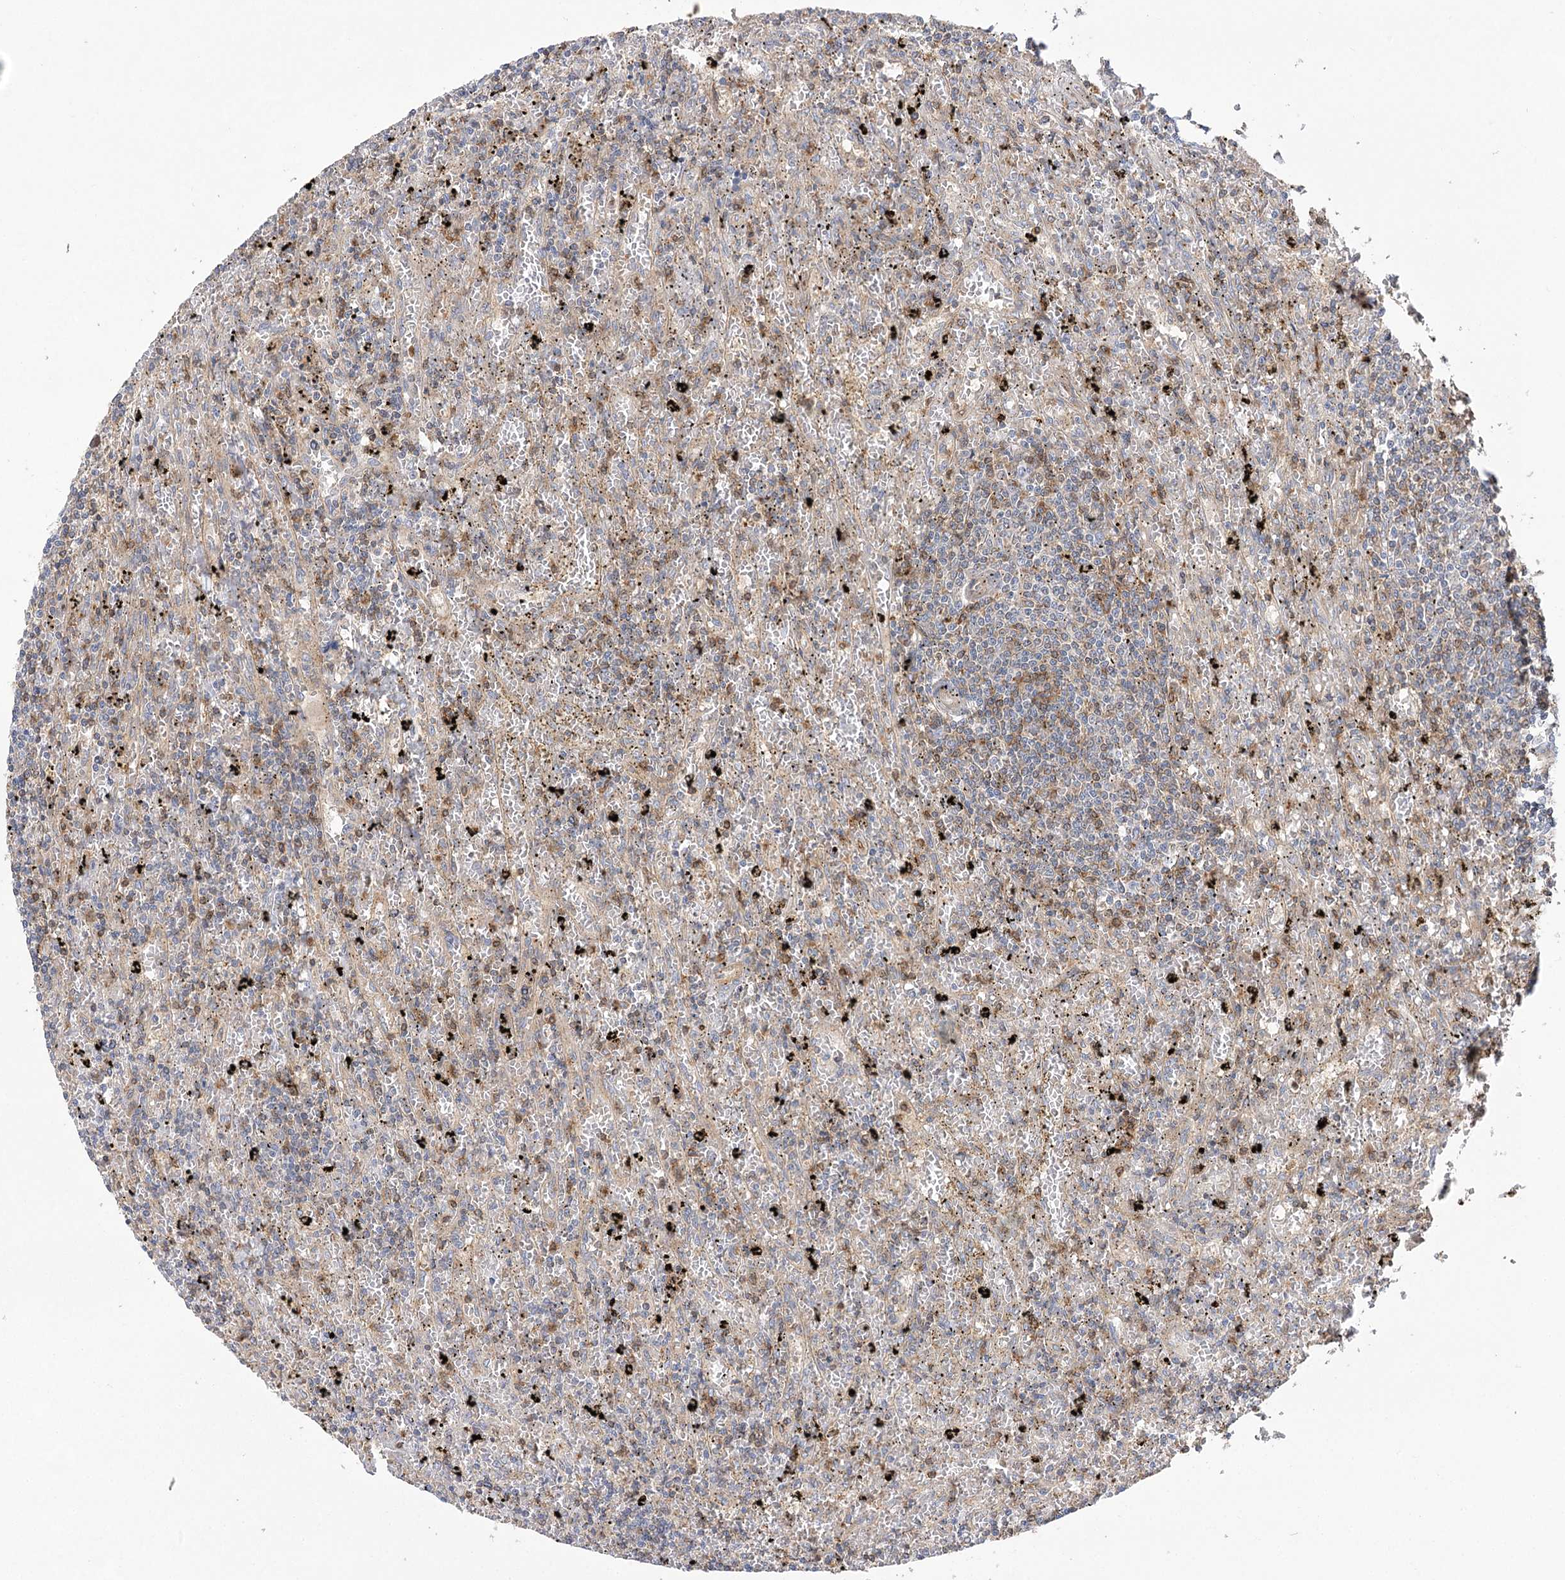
{"staining": {"intensity": "negative", "quantity": "none", "location": "none"}, "tissue": "lymphoma", "cell_type": "Tumor cells", "image_type": "cancer", "snomed": [{"axis": "morphology", "description": "Malignant lymphoma, non-Hodgkin's type, Low grade"}, {"axis": "topography", "description": "Spleen"}], "caption": "IHC micrograph of neoplastic tissue: lymphoma stained with DAB (3,3'-diaminobenzidine) demonstrates no significant protein staining in tumor cells. (Brightfield microscopy of DAB immunohistochemistry (IHC) at high magnification).", "gene": "VPS37B", "patient": {"sex": "male", "age": 76}}